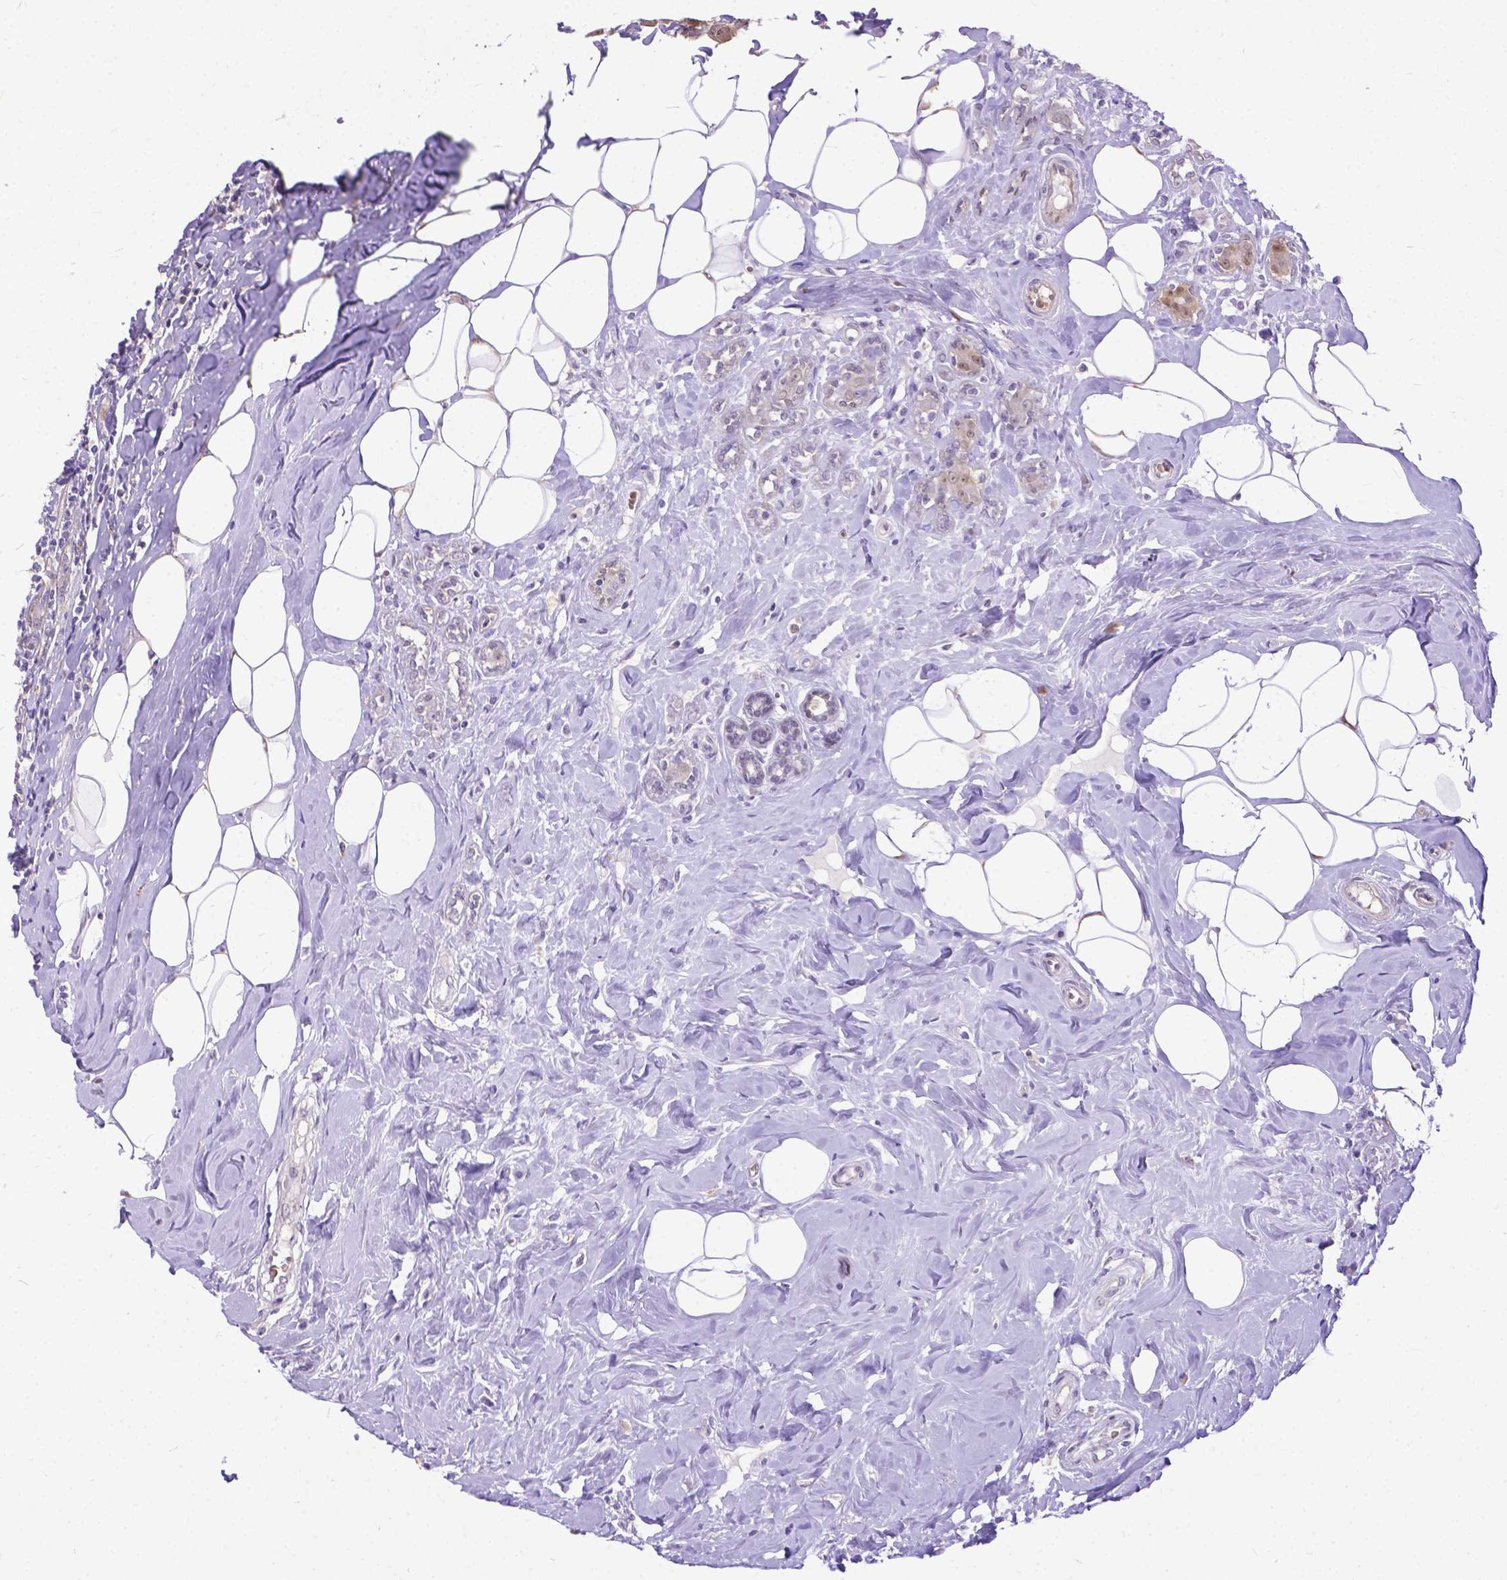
{"staining": {"intensity": "weak", "quantity": "25%-75%", "location": "cytoplasmic/membranous,nuclear"}, "tissue": "breast cancer", "cell_type": "Tumor cells", "image_type": "cancer", "snomed": [{"axis": "morphology", "description": "Normal tissue, NOS"}, {"axis": "morphology", "description": "Duct carcinoma"}, {"axis": "topography", "description": "Breast"}], "caption": "High-power microscopy captured an immunohistochemistry micrograph of breast infiltrating ductal carcinoma, revealing weak cytoplasmic/membranous and nuclear positivity in approximately 25%-75% of tumor cells.", "gene": "TMEM169", "patient": {"sex": "female", "age": 43}}